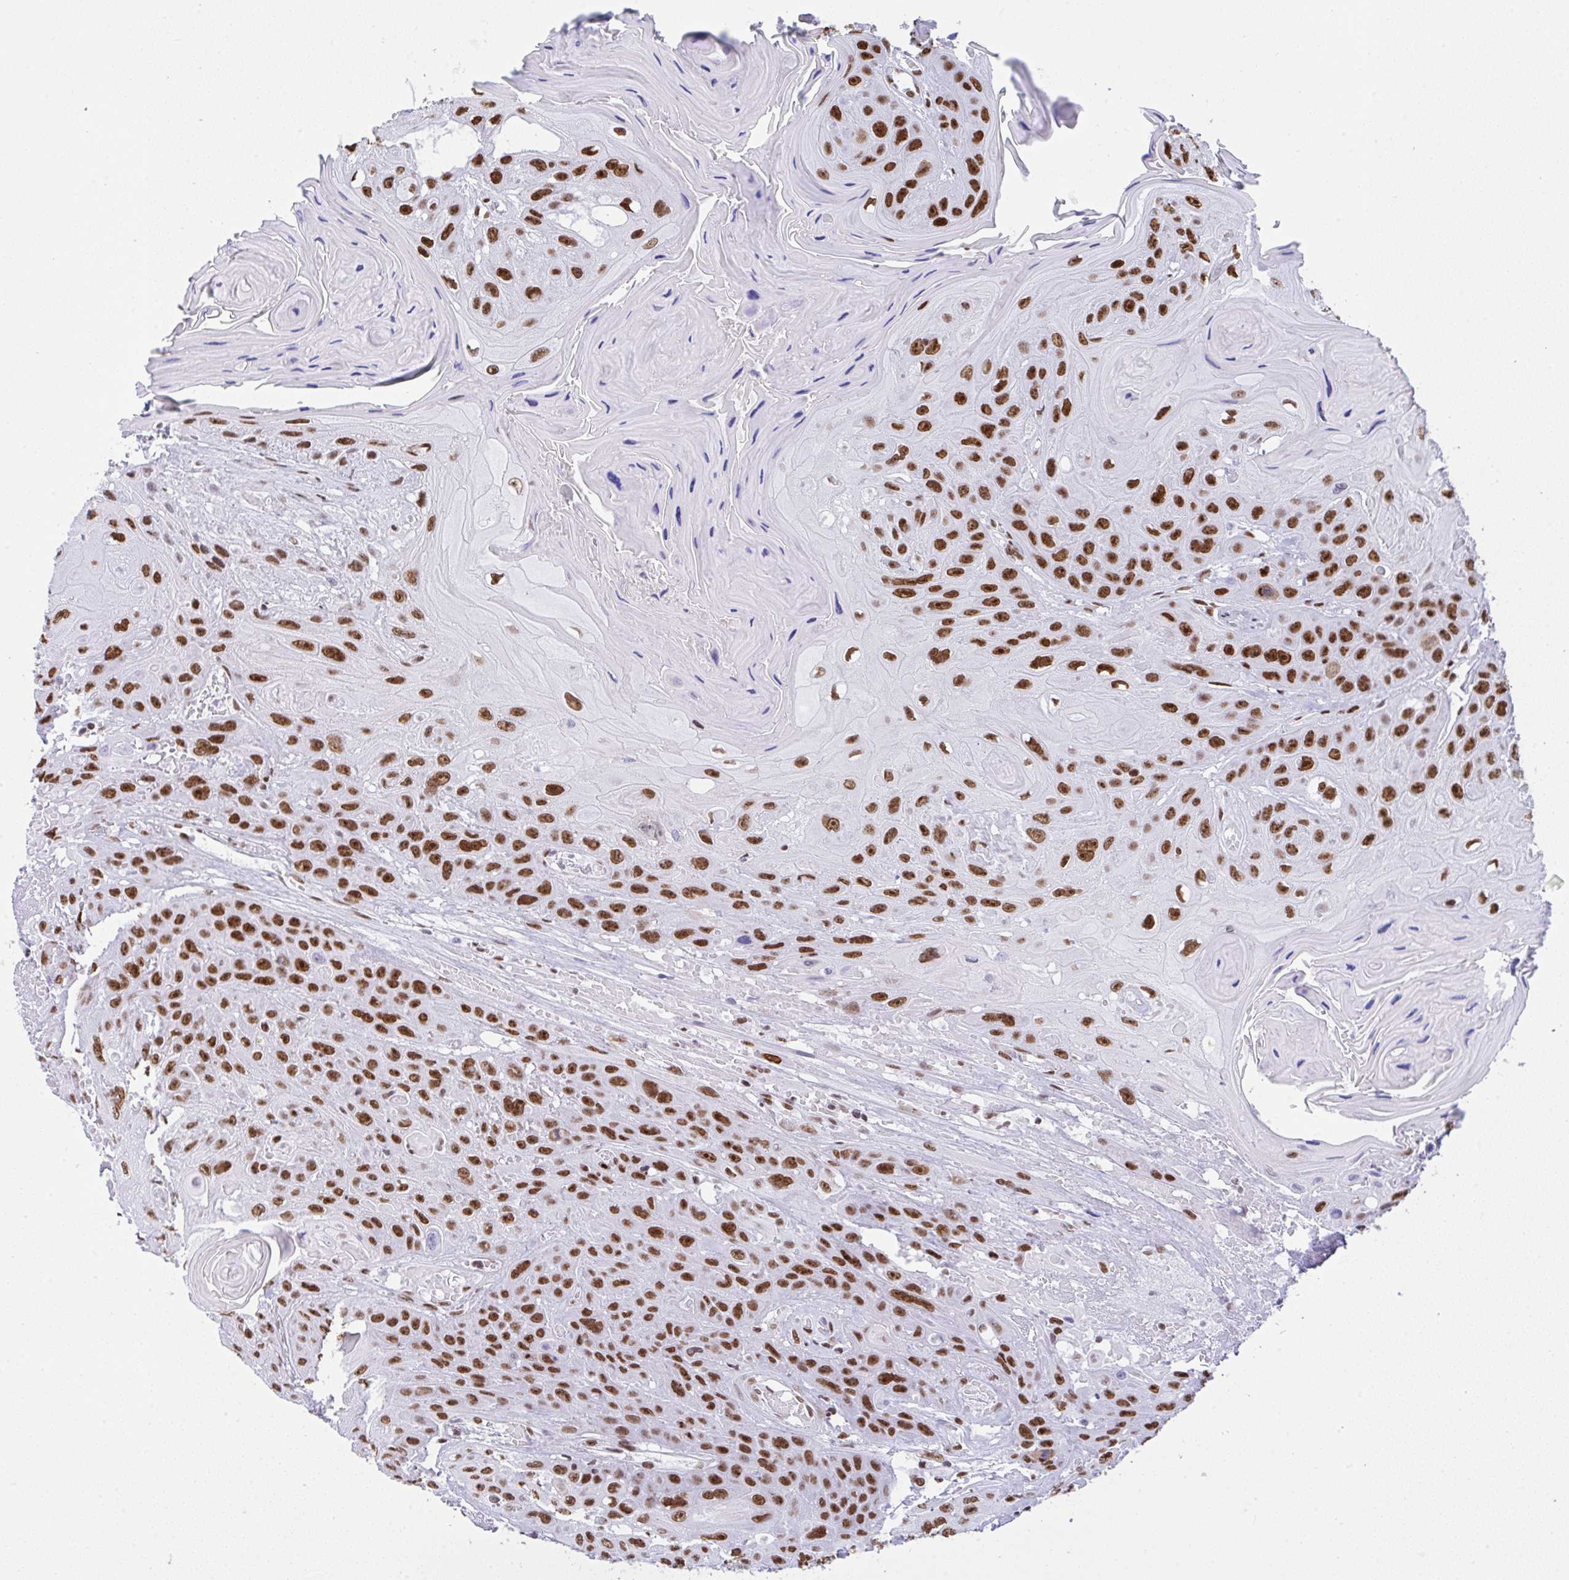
{"staining": {"intensity": "strong", "quantity": ">75%", "location": "nuclear"}, "tissue": "head and neck cancer", "cell_type": "Tumor cells", "image_type": "cancer", "snomed": [{"axis": "morphology", "description": "Squamous cell carcinoma, NOS"}, {"axis": "topography", "description": "Head-Neck"}], "caption": "Squamous cell carcinoma (head and neck) was stained to show a protein in brown. There is high levels of strong nuclear expression in about >75% of tumor cells.", "gene": "DDX52", "patient": {"sex": "female", "age": 59}}